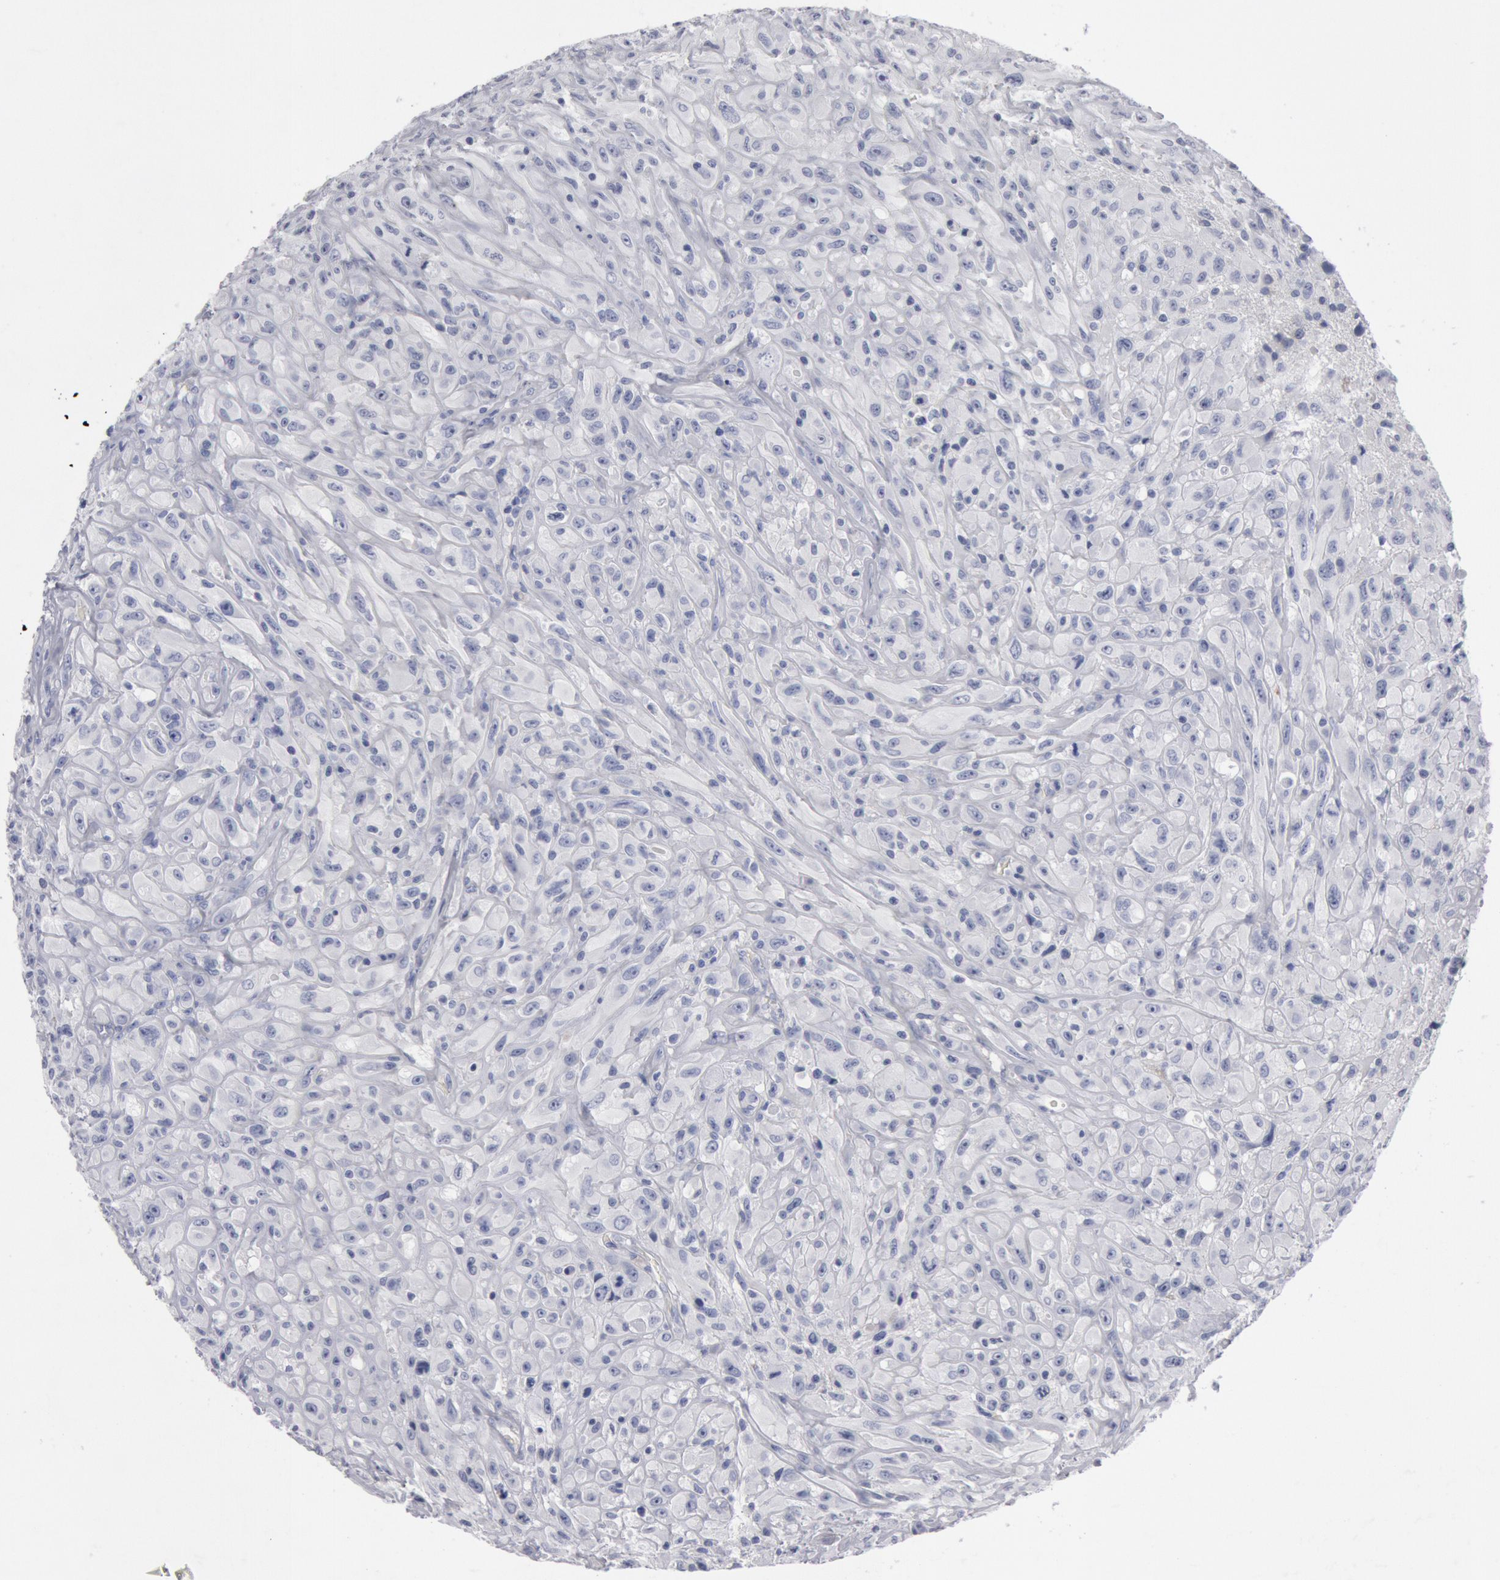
{"staining": {"intensity": "negative", "quantity": "none", "location": "none"}, "tissue": "glioma", "cell_type": "Tumor cells", "image_type": "cancer", "snomed": [{"axis": "morphology", "description": "Glioma, malignant, High grade"}, {"axis": "topography", "description": "Brain"}], "caption": "High magnification brightfield microscopy of malignant glioma (high-grade) stained with DAB (3,3'-diaminobenzidine) (brown) and counterstained with hematoxylin (blue): tumor cells show no significant positivity.", "gene": "FOXA2", "patient": {"sex": "male", "age": 48}}